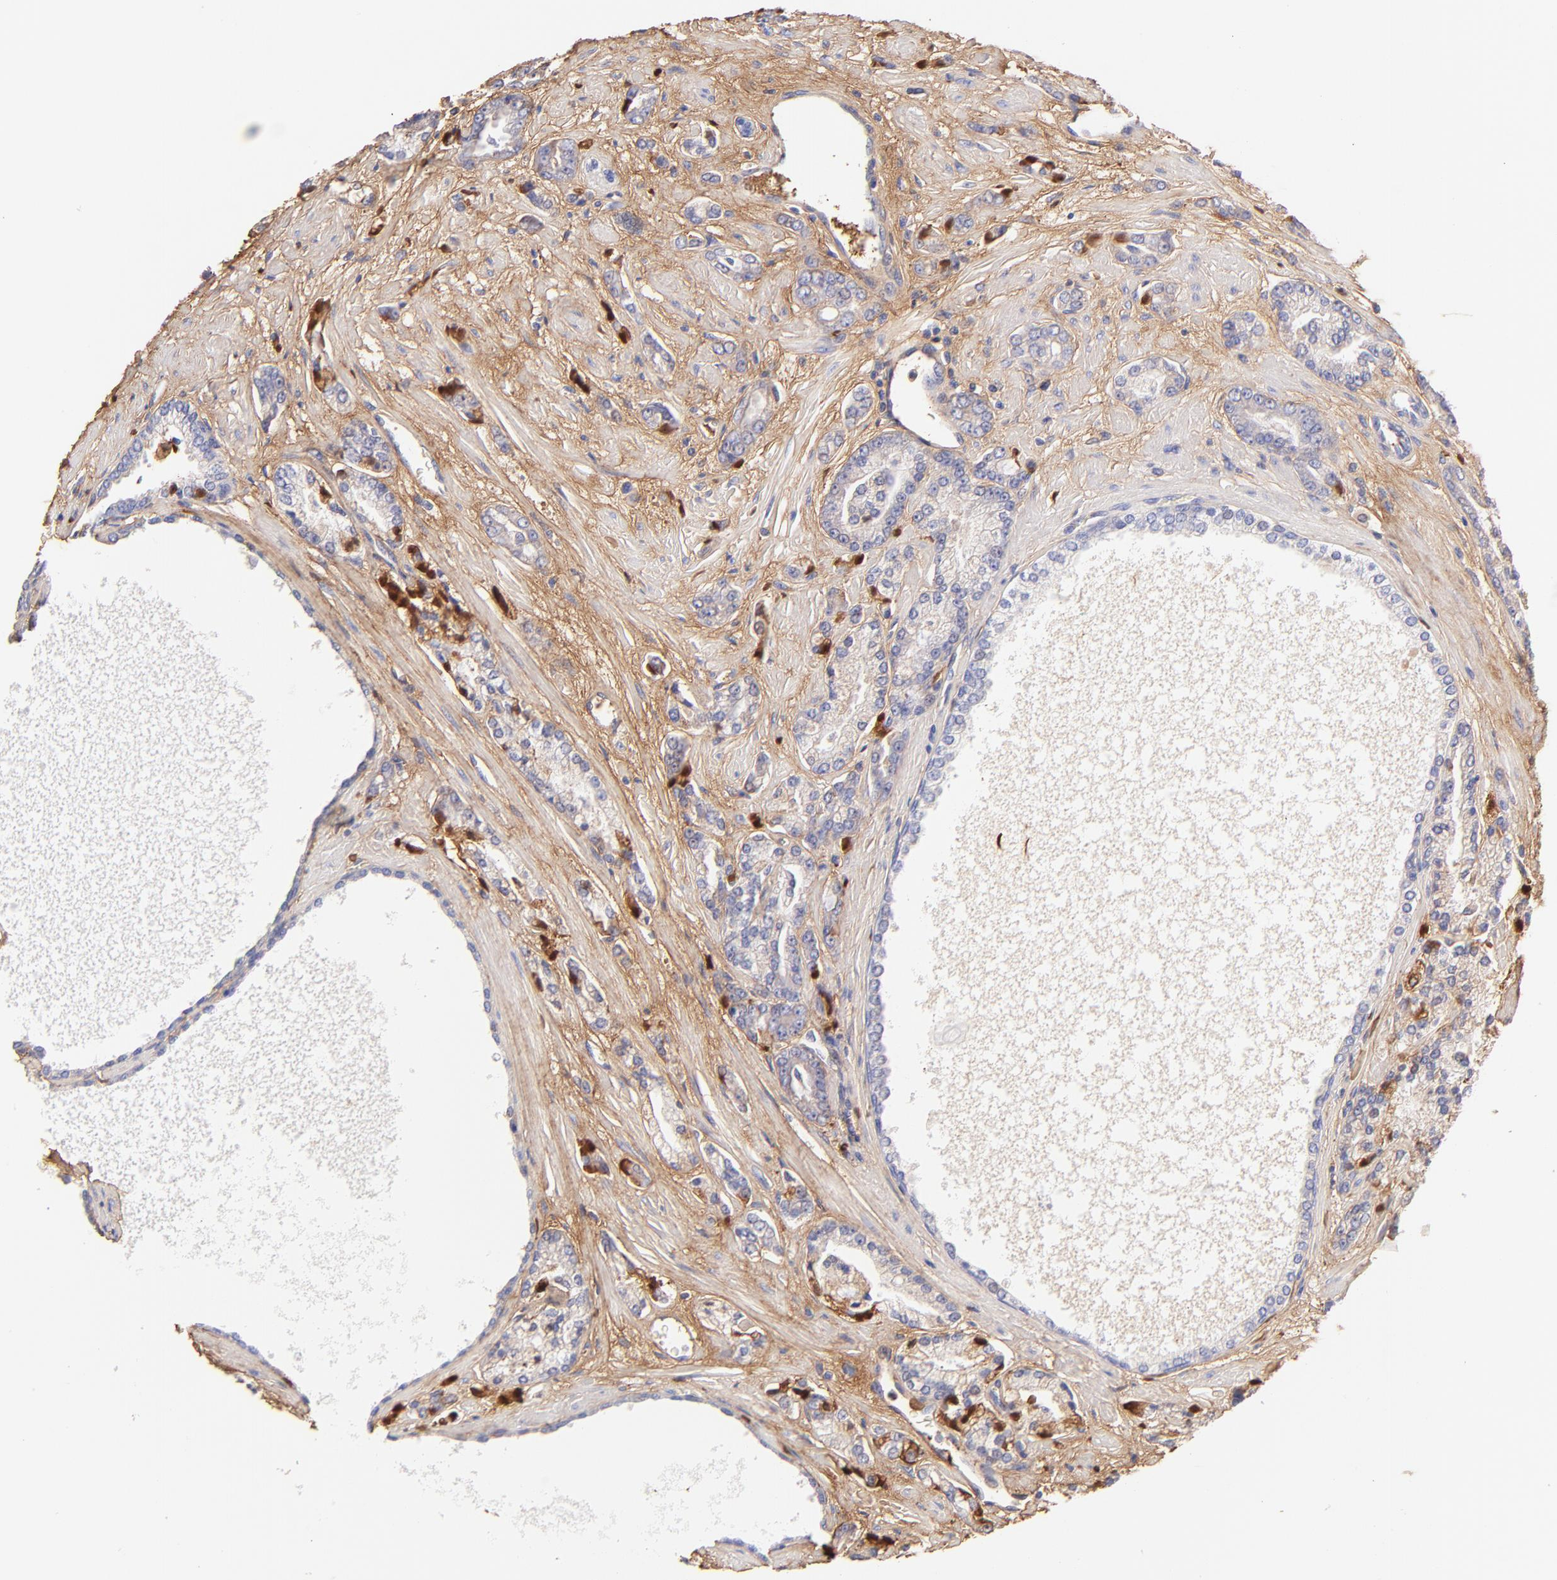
{"staining": {"intensity": "negative", "quantity": "none", "location": "none"}, "tissue": "prostate cancer", "cell_type": "Tumor cells", "image_type": "cancer", "snomed": [{"axis": "morphology", "description": "Adenocarcinoma, High grade"}, {"axis": "topography", "description": "Prostate"}], "caption": "High magnification brightfield microscopy of prostate cancer (adenocarcinoma (high-grade)) stained with DAB (brown) and counterstained with hematoxylin (blue): tumor cells show no significant positivity.", "gene": "BGN", "patient": {"sex": "male", "age": 71}}